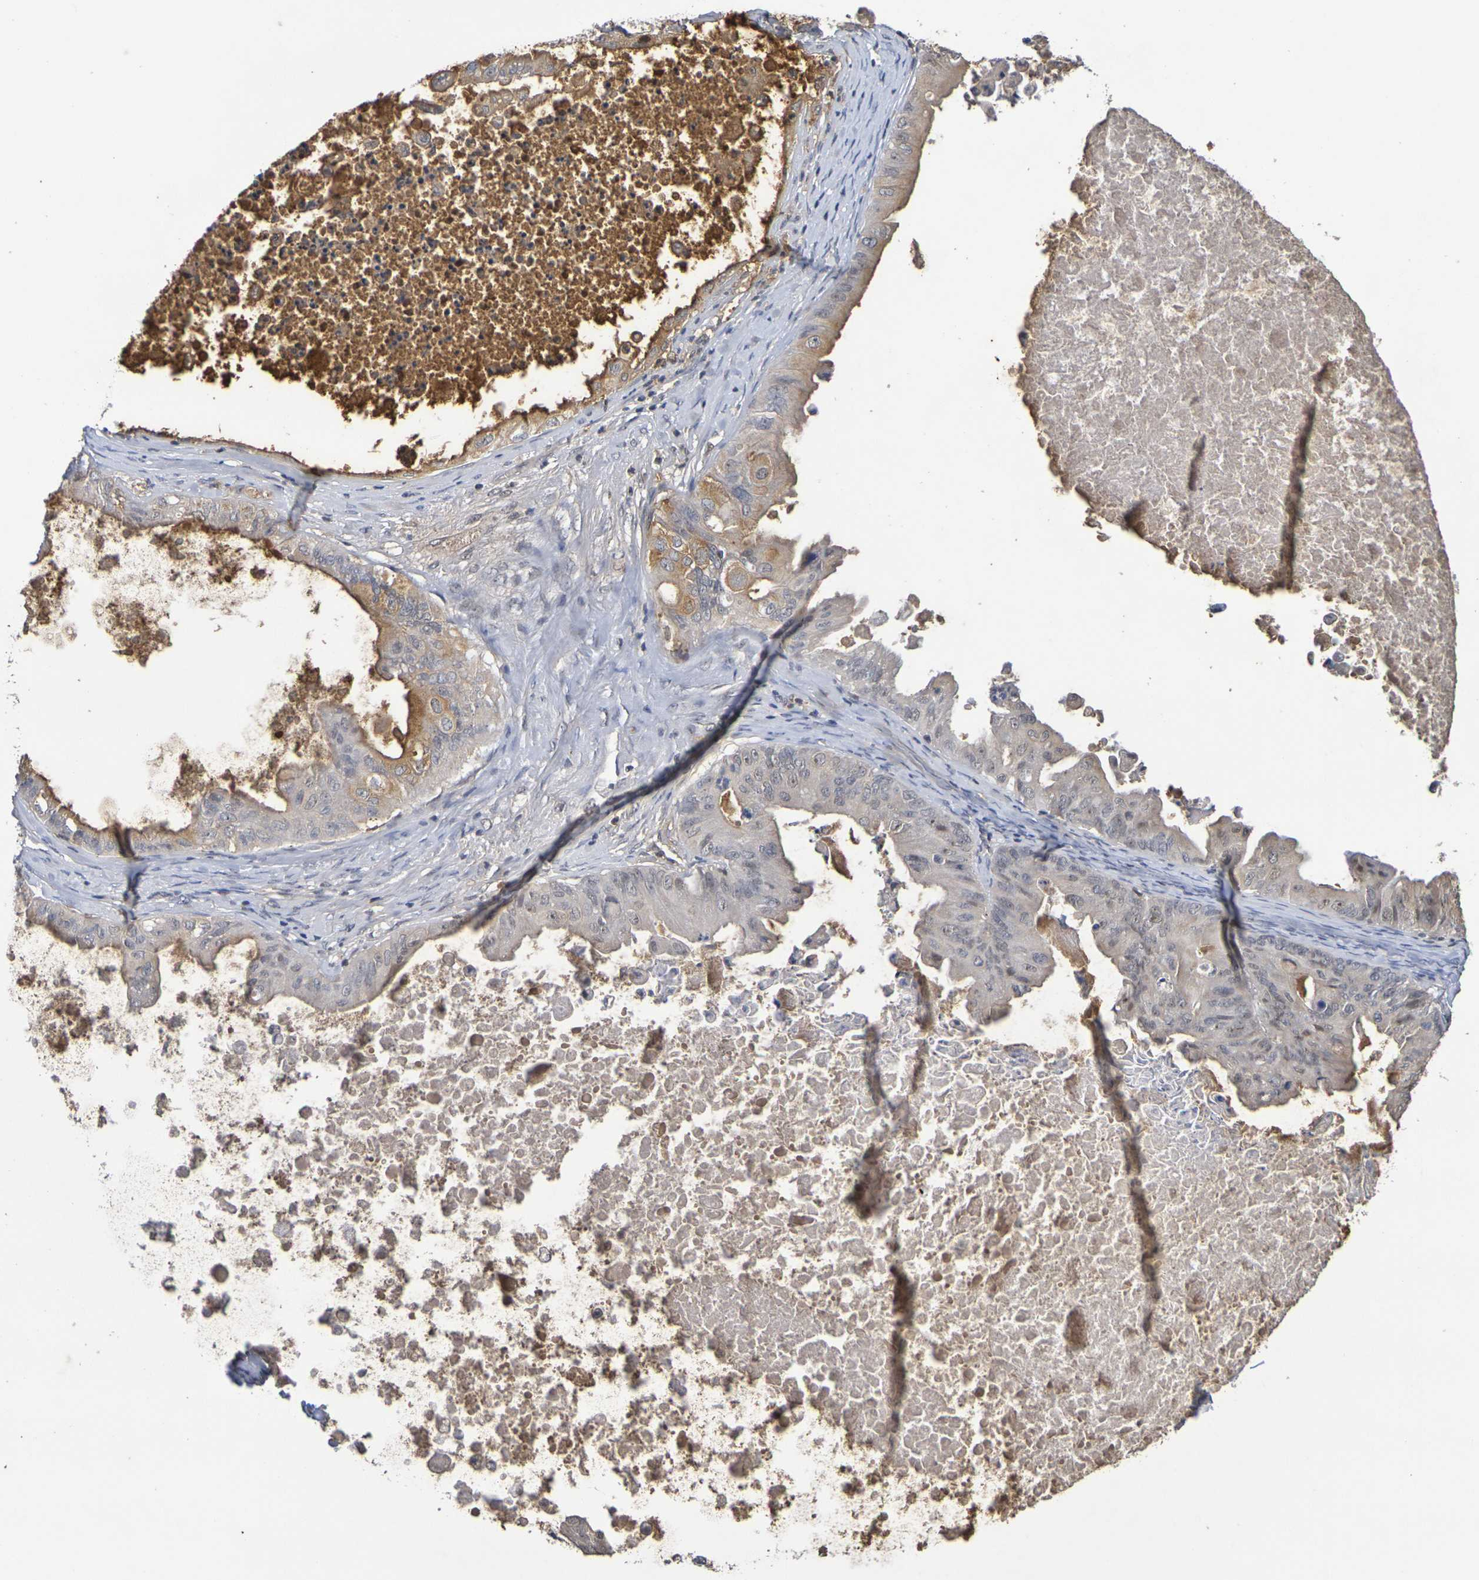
{"staining": {"intensity": "moderate", "quantity": ">75%", "location": "cytoplasmic/membranous"}, "tissue": "ovarian cancer", "cell_type": "Tumor cells", "image_type": "cancer", "snomed": [{"axis": "morphology", "description": "Cystadenocarcinoma, mucinous, NOS"}, {"axis": "topography", "description": "Ovary"}], "caption": "Immunohistochemistry (IHC) staining of mucinous cystadenocarcinoma (ovarian), which reveals medium levels of moderate cytoplasmic/membranous expression in about >75% of tumor cells indicating moderate cytoplasmic/membranous protein positivity. The staining was performed using DAB (brown) for protein detection and nuclei were counterstained in hematoxylin (blue).", "gene": "TERF2", "patient": {"sex": "female", "age": 37}}